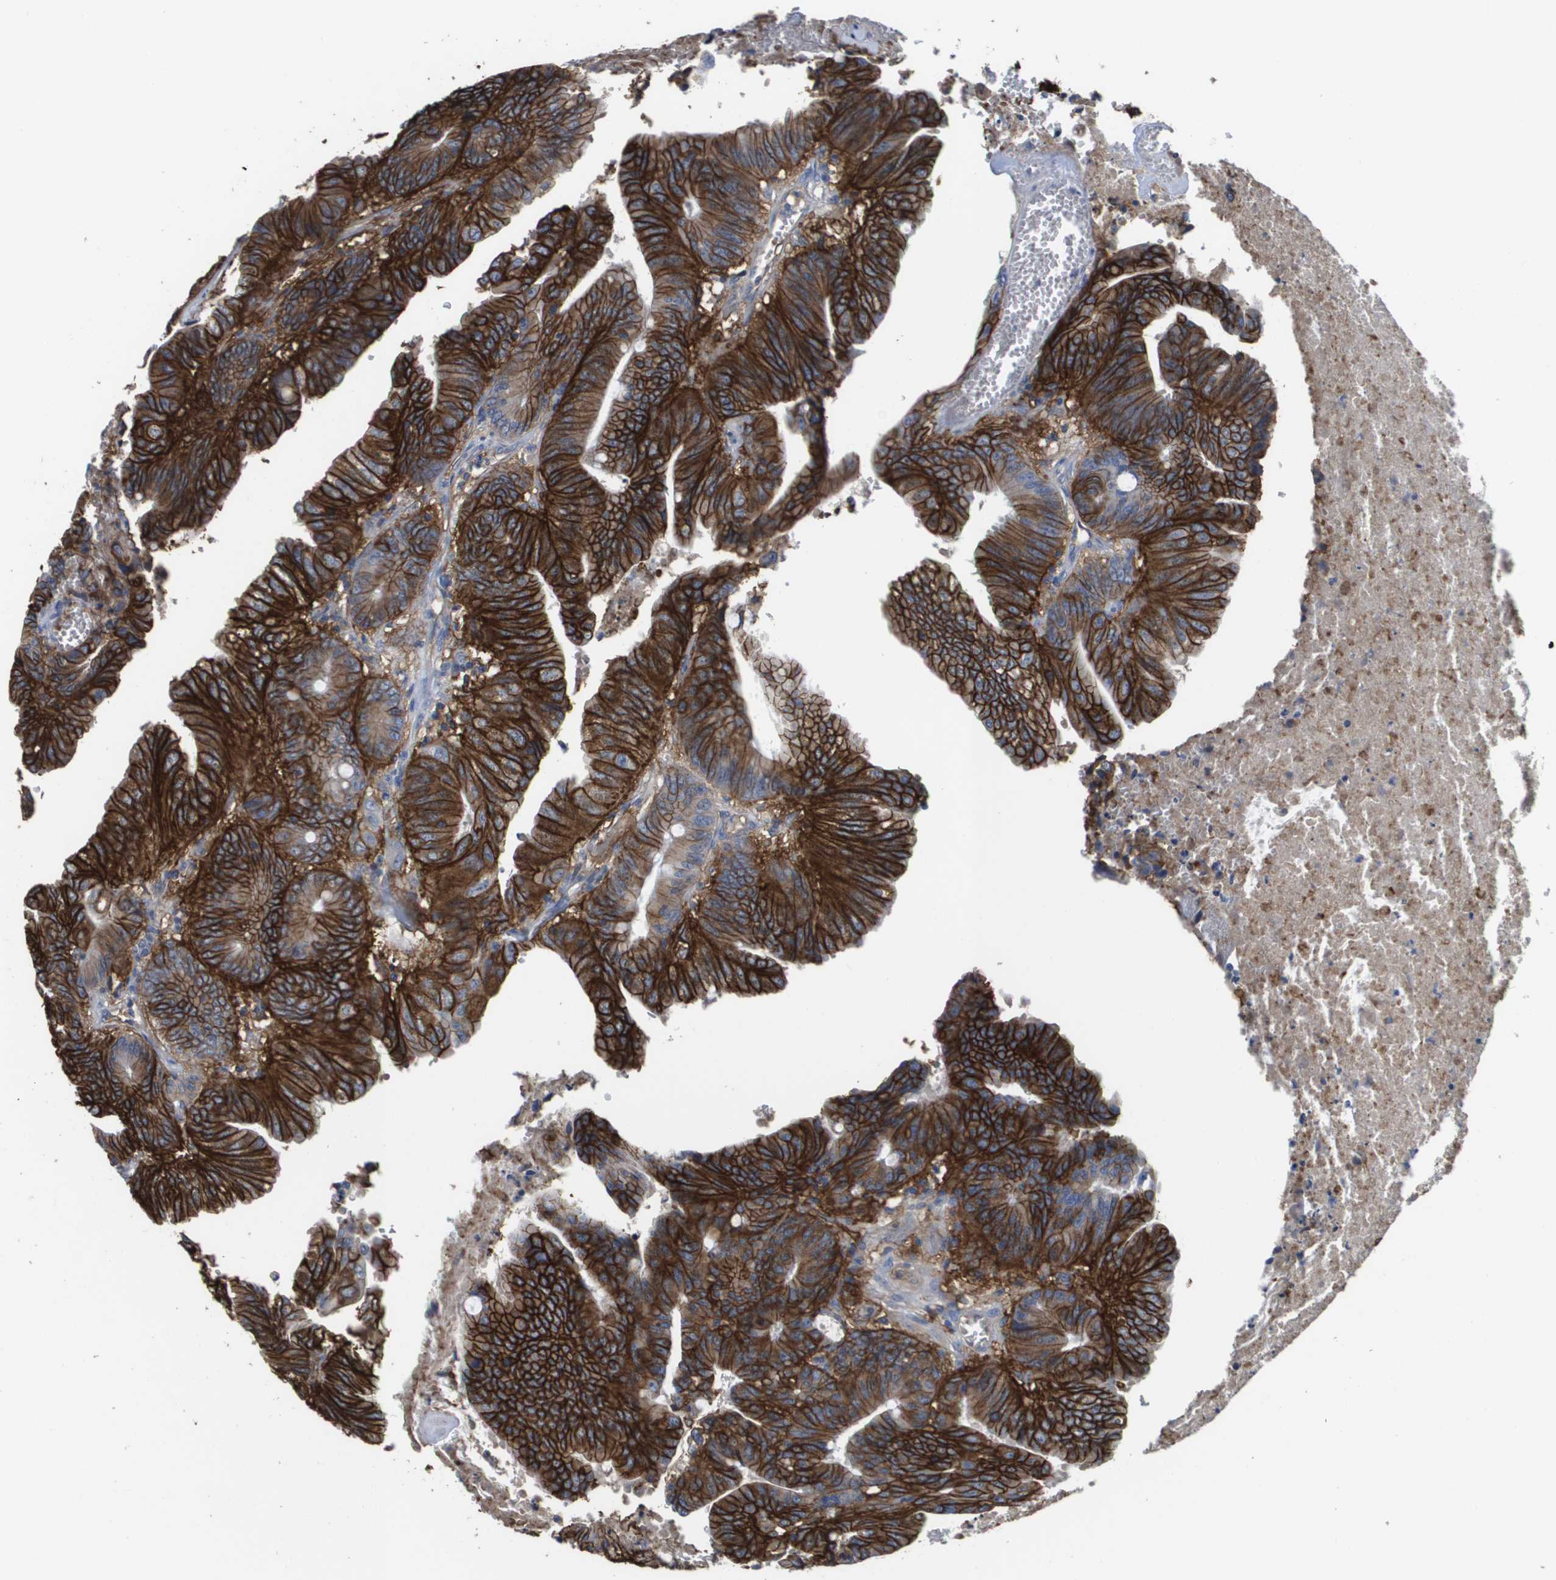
{"staining": {"intensity": "strong", "quantity": ">75%", "location": "cytoplasmic/membranous"}, "tissue": "colorectal cancer", "cell_type": "Tumor cells", "image_type": "cancer", "snomed": [{"axis": "morphology", "description": "Adenocarcinoma, NOS"}, {"axis": "topography", "description": "Colon"}], "caption": "Colorectal cancer (adenocarcinoma) was stained to show a protein in brown. There is high levels of strong cytoplasmic/membranous staining in about >75% of tumor cells. (DAB (3,3'-diaminobenzidine) IHC, brown staining for protein, blue staining for nuclei).", "gene": "CA9", "patient": {"sex": "male", "age": 45}}